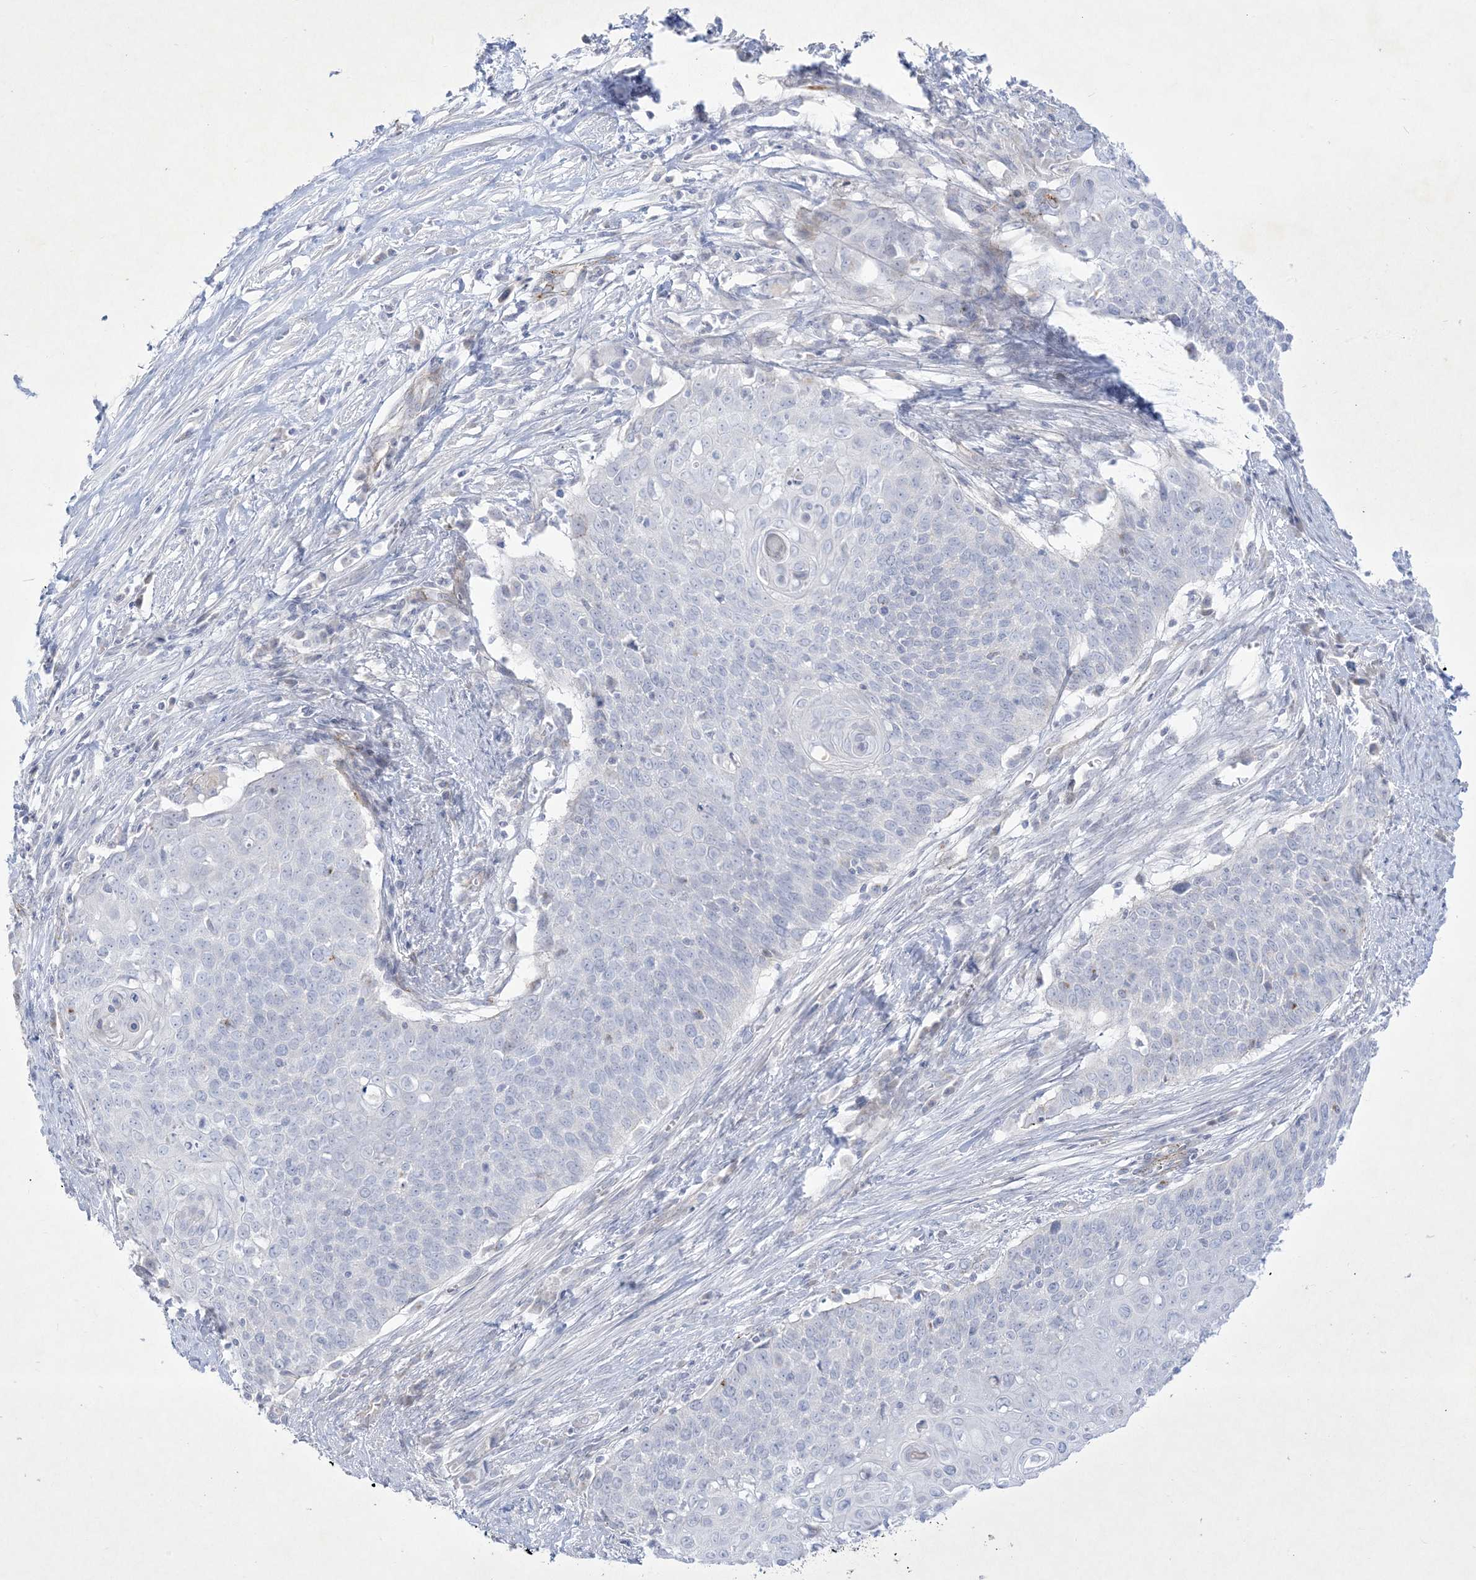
{"staining": {"intensity": "negative", "quantity": "none", "location": "none"}, "tissue": "cervical cancer", "cell_type": "Tumor cells", "image_type": "cancer", "snomed": [{"axis": "morphology", "description": "Squamous cell carcinoma, NOS"}, {"axis": "topography", "description": "Cervix"}], "caption": "Human cervical cancer (squamous cell carcinoma) stained for a protein using immunohistochemistry displays no positivity in tumor cells.", "gene": "B3GNT7", "patient": {"sex": "female", "age": 39}}